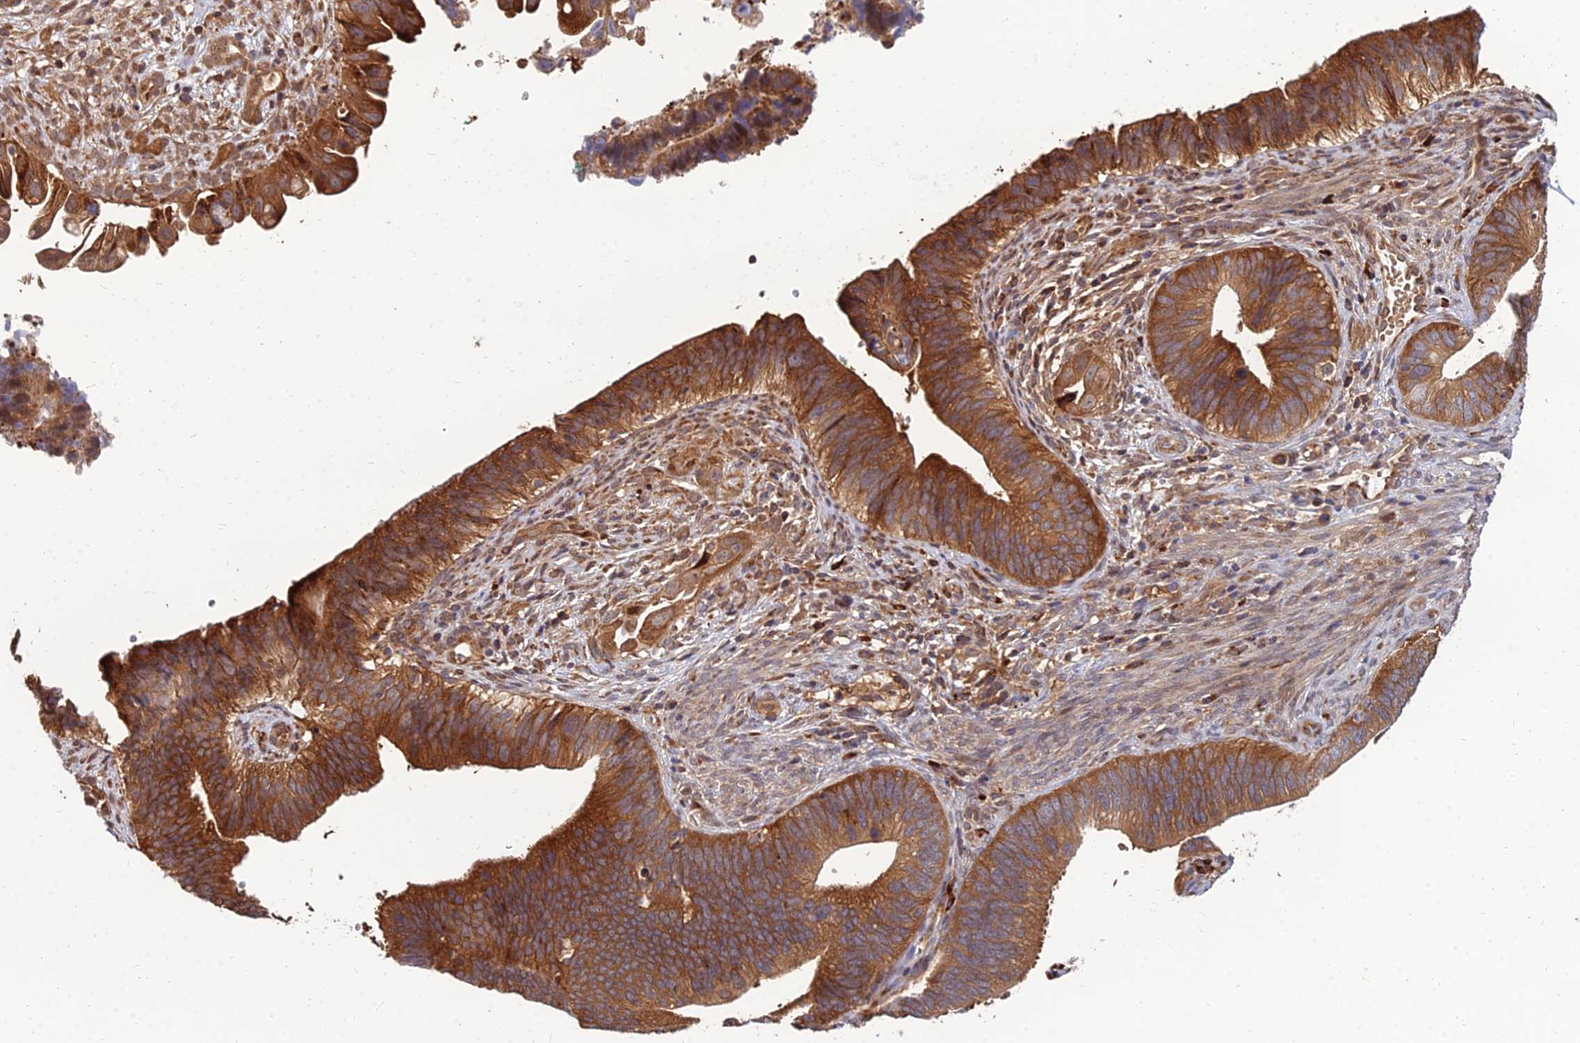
{"staining": {"intensity": "strong", "quantity": ">75%", "location": "cytoplasmic/membranous"}, "tissue": "cervical cancer", "cell_type": "Tumor cells", "image_type": "cancer", "snomed": [{"axis": "morphology", "description": "Adenocarcinoma, NOS"}, {"axis": "topography", "description": "Cervix"}], "caption": "Protein expression analysis of human cervical adenocarcinoma reveals strong cytoplasmic/membranous expression in approximately >75% of tumor cells.", "gene": "CCT6B", "patient": {"sex": "female", "age": 42}}